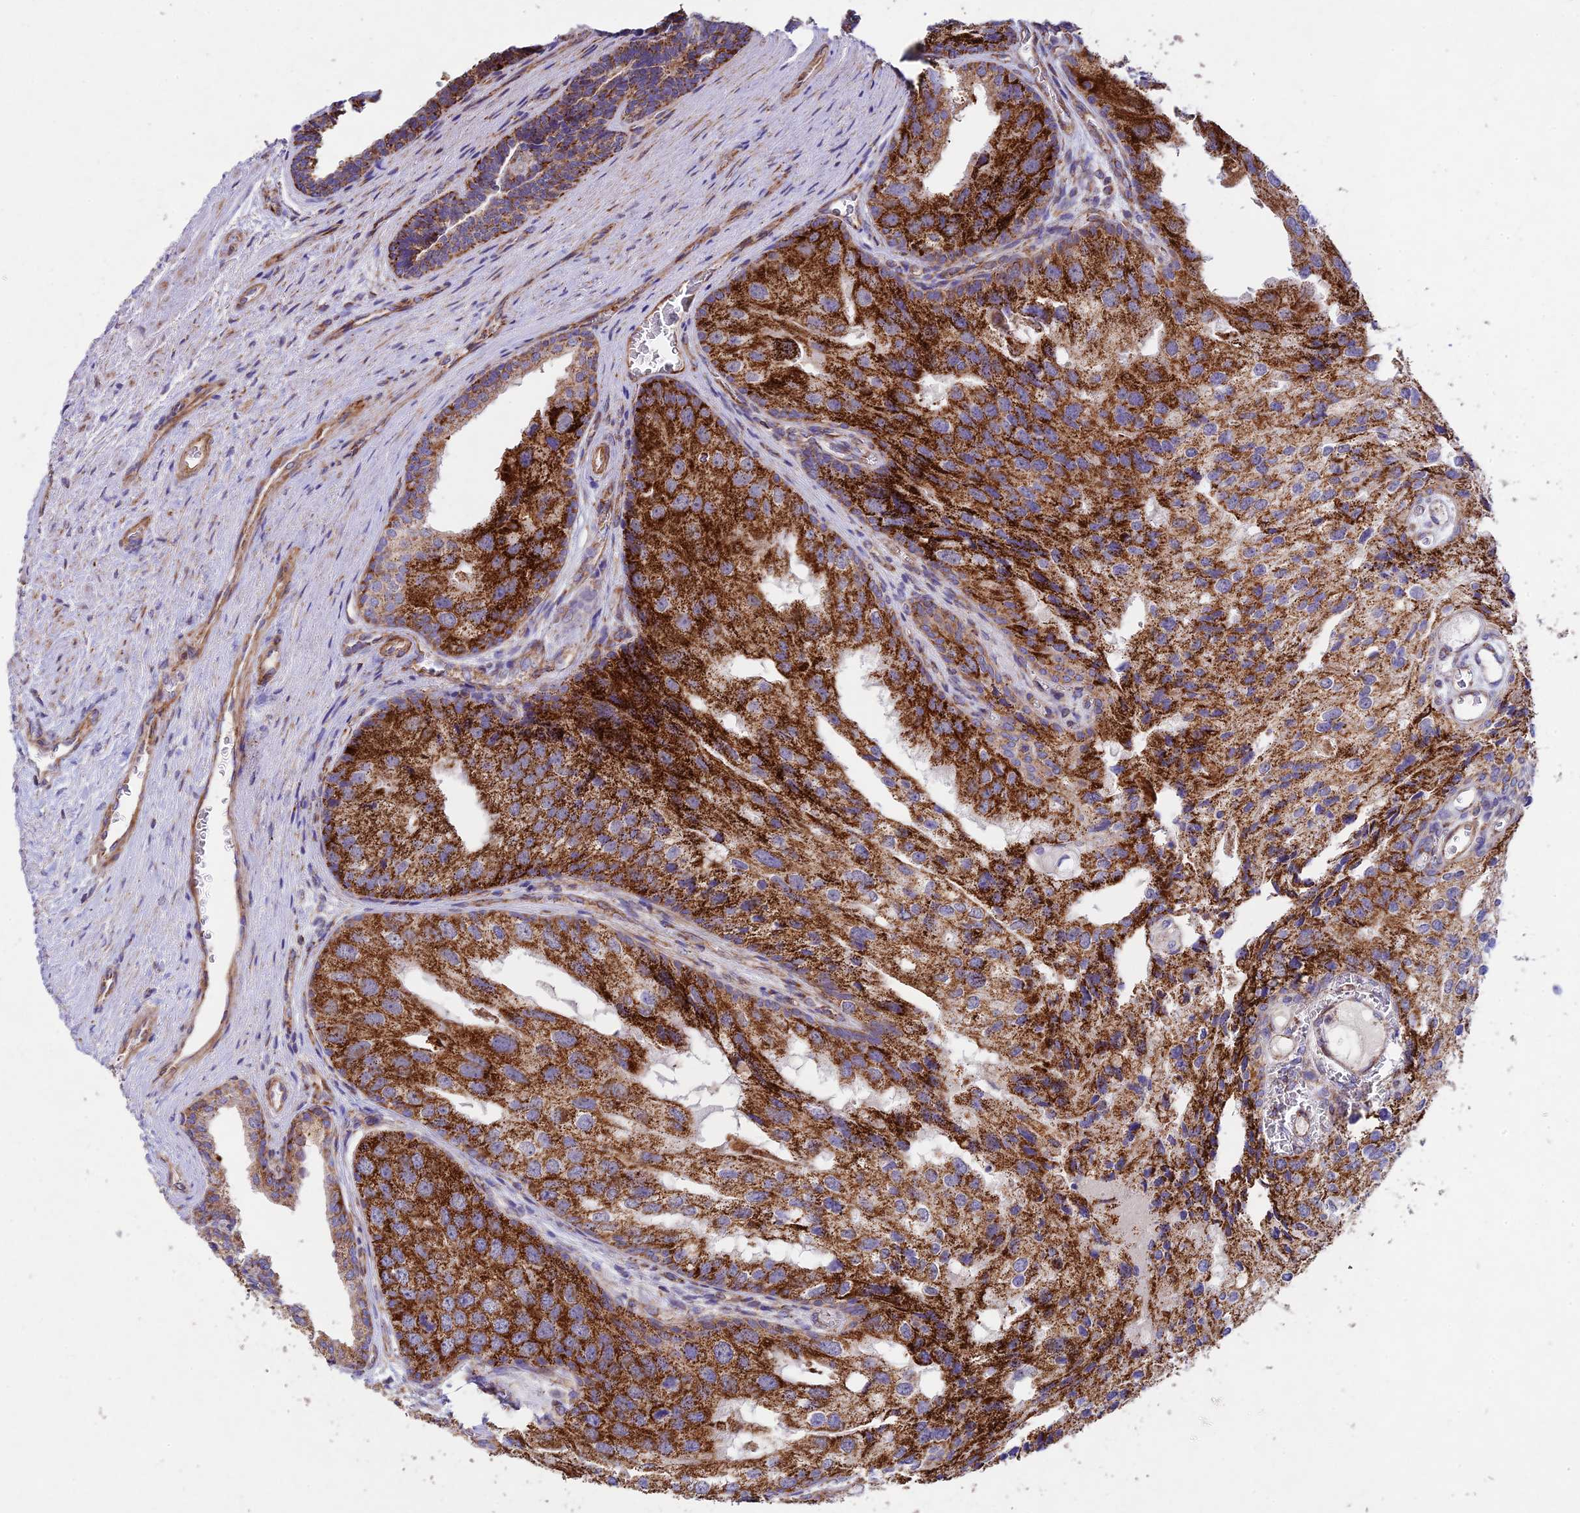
{"staining": {"intensity": "strong", "quantity": ">75%", "location": "cytoplasmic/membranous"}, "tissue": "prostate cancer", "cell_type": "Tumor cells", "image_type": "cancer", "snomed": [{"axis": "morphology", "description": "Adenocarcinoma, High grade"}, {"axis": "topography", "description": "Prostate"}], "caption": "Tumor cells reveal high levels of strong cytoplasmic/membranous staining in approximately >75% of cells in high-grade adenocarcinoma (prostate).", "gene": "KHDC3L", "patient": {"sex": "male", "age": 62}}